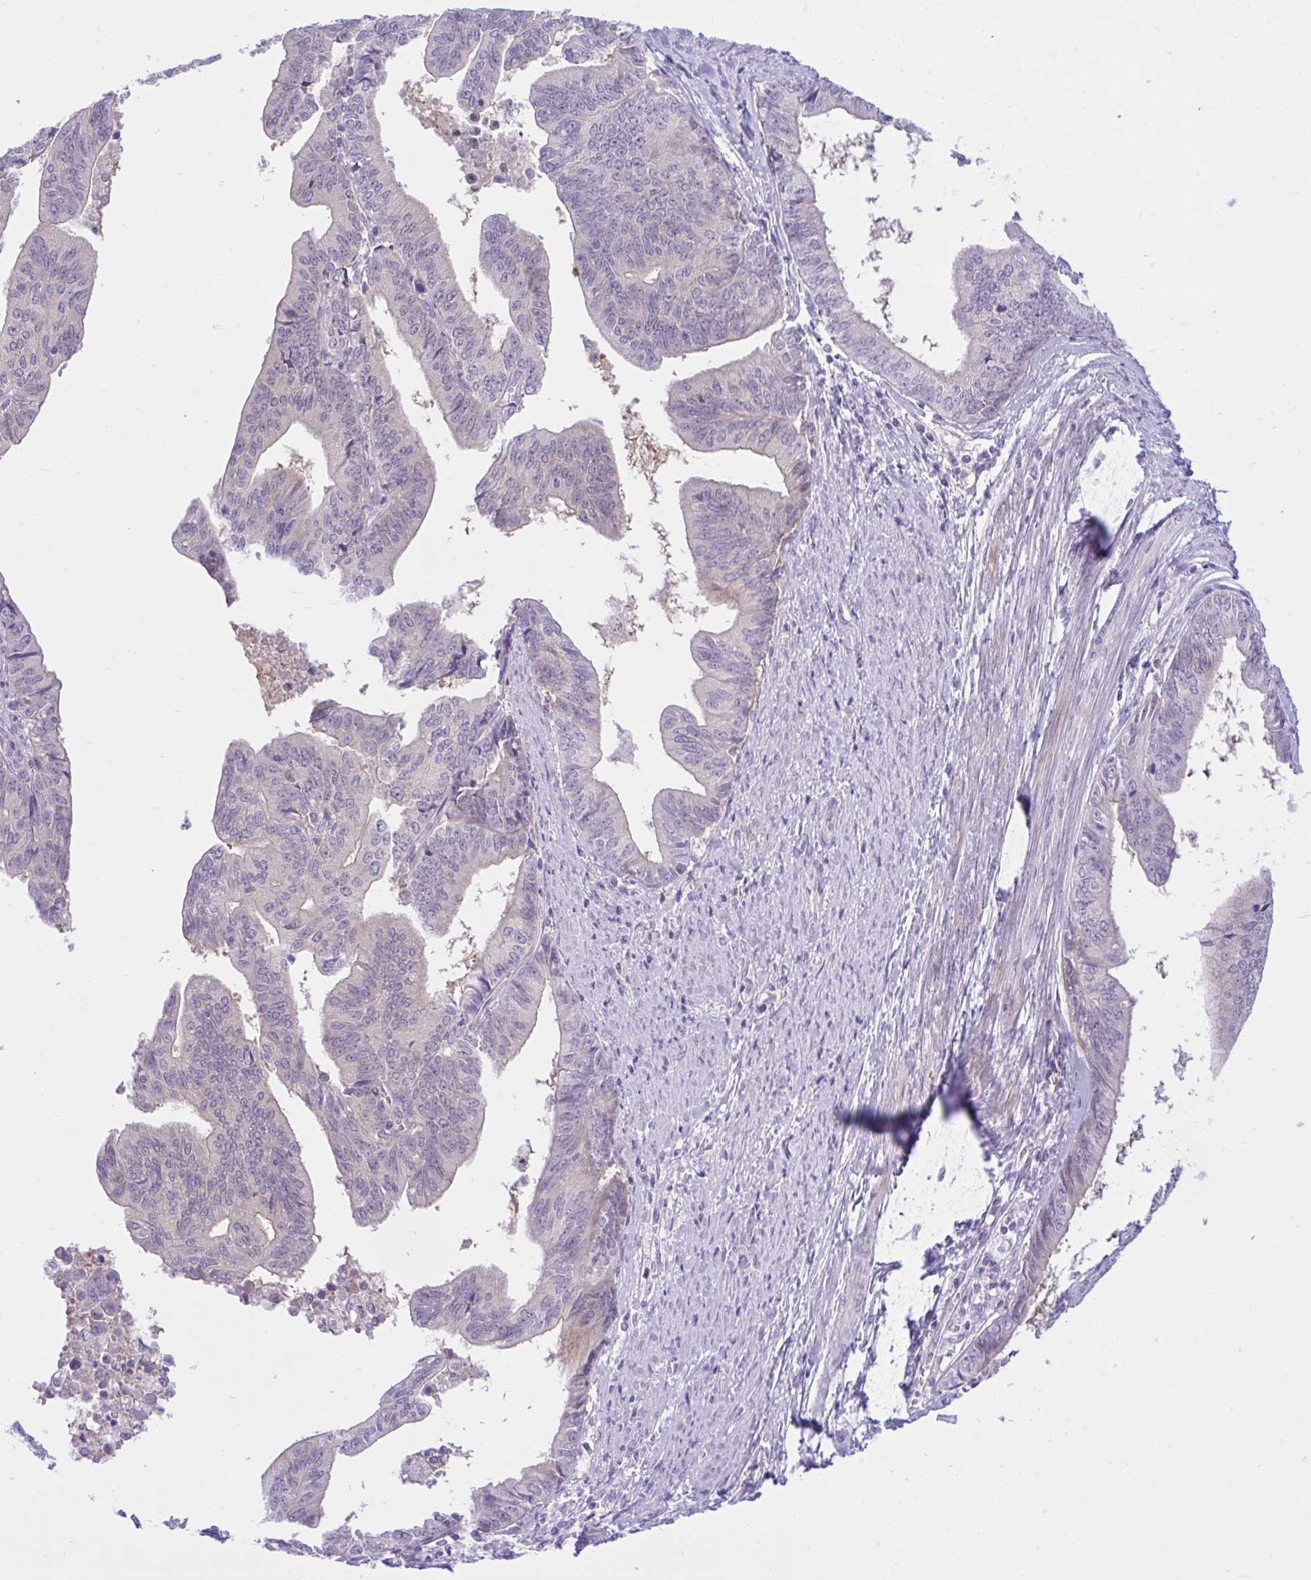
{"staining": {"intensity": "negative", "quantity": "none", "location": "none"}, "tissue": "endometrial cancer", "cell_type": "Tumor cells", "image_type": "cancer", "snomed": [{"axis": "morphology", "description": "Adenocarcinoma, NOS"}, {"axis": "topography", "description": "Endometrium"}], "caption": "High magnification brightfield microscopy of endometrial cancer stained with DAB (brown) and counterstained with hematoxylin (blue): tumor cells show no significant positivity. (DAB immunohistochemistry visualized using brightfield microscopy, high magnification).", "gene": "ZNF101", "patient": {"sex": "female", "age": 65}}